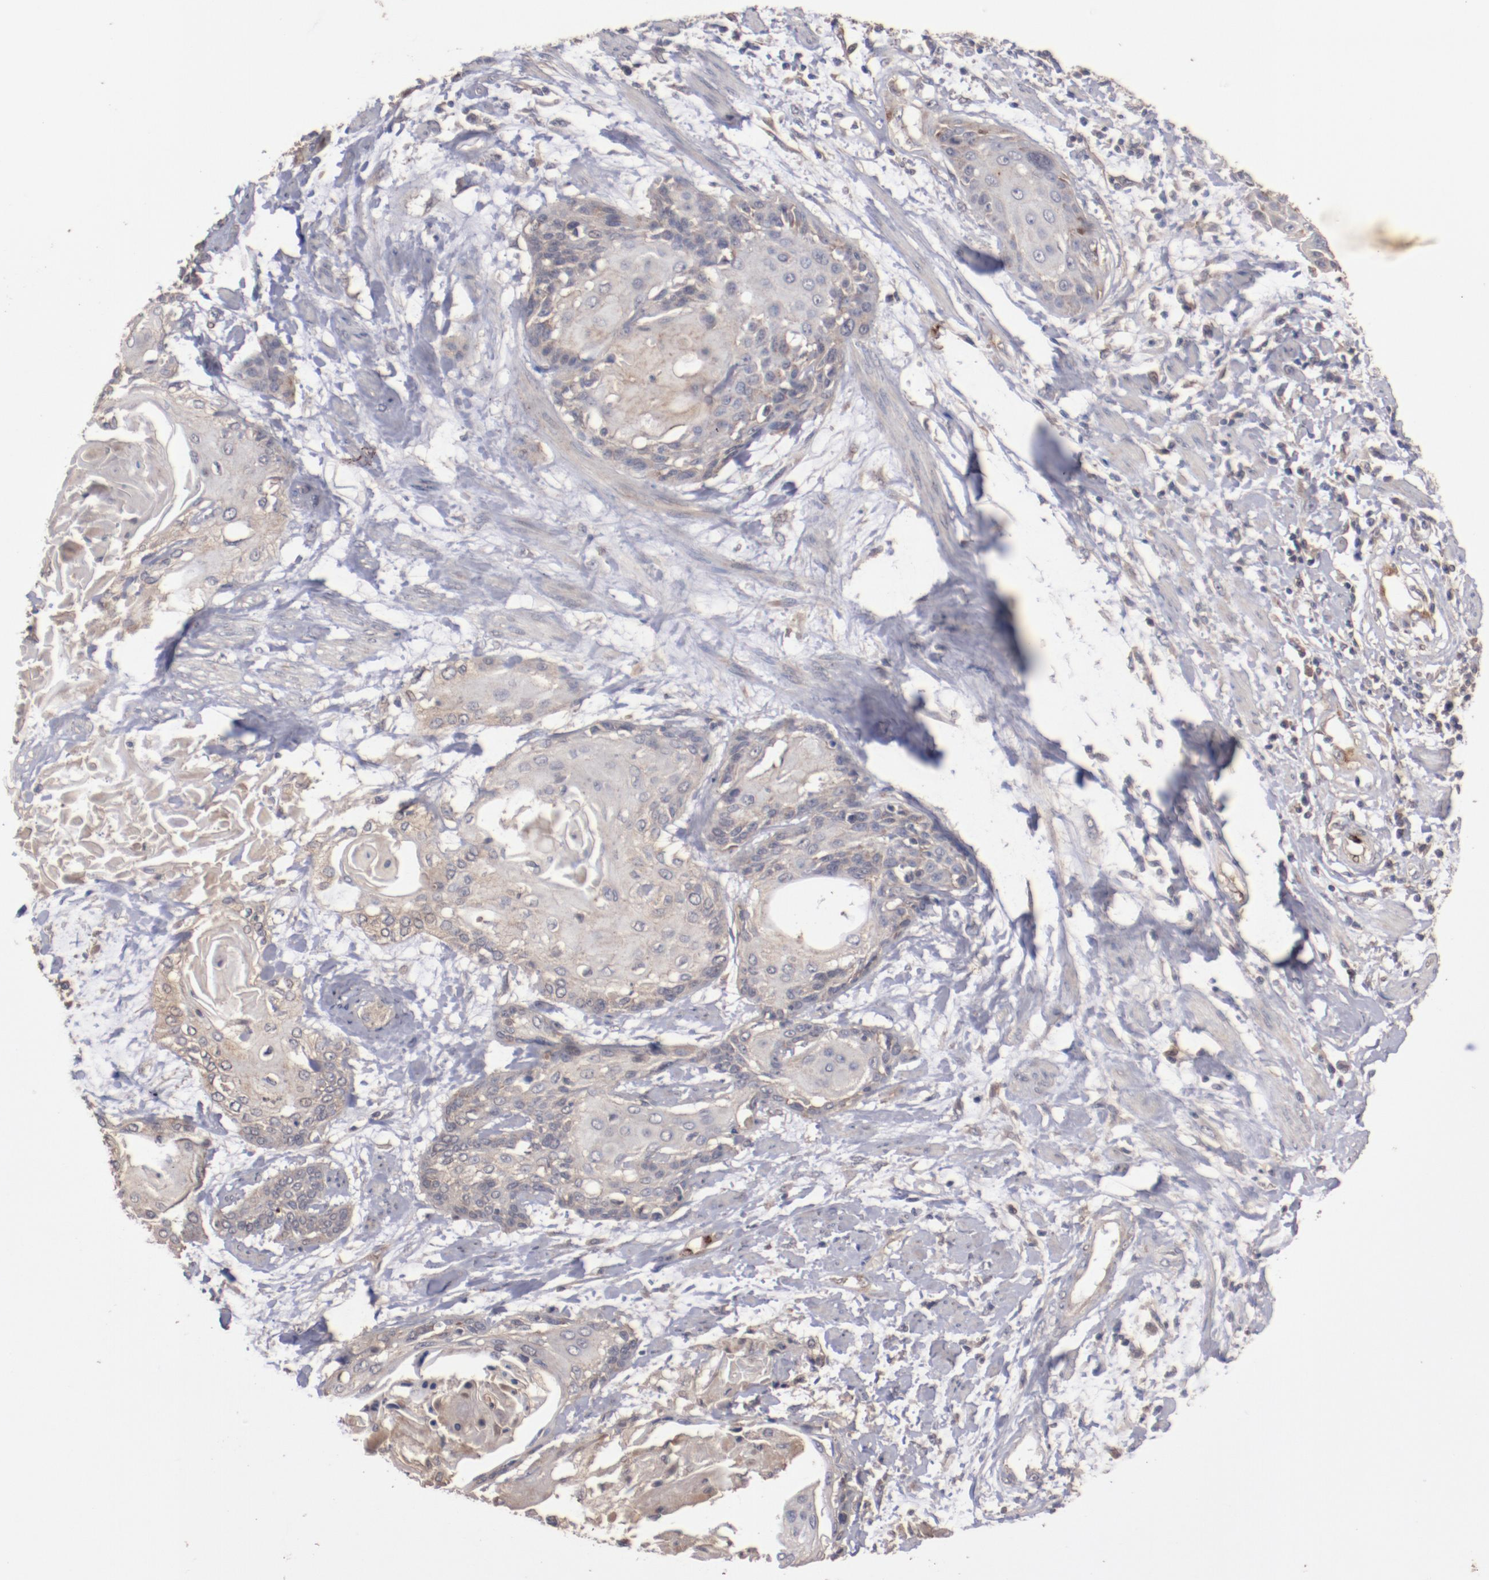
{"staining": {"intensity": "moderate", "quantity": ">75%", "location": "cytoplasmic/membranous"}, "tissue": "cervical cancer", "cell_type": "Tumor cells", "image_type": "cancer", "snomed": [{"axis": "morphology", "description": "Squamous cell carcinoma, NOS"}, {"axis": "topography", "description": "Cervix"}], "caption": "DAB (3,3'-diaminobenzidine) immunohistochemical staining of human squamous cell carcinoma (cervical) shows moderate cytoplasmic/membranous protein positivity in about >75% of tumor cells.", "gene": "DIPK2B", "patient": {"sex": "female", "age": 57}}